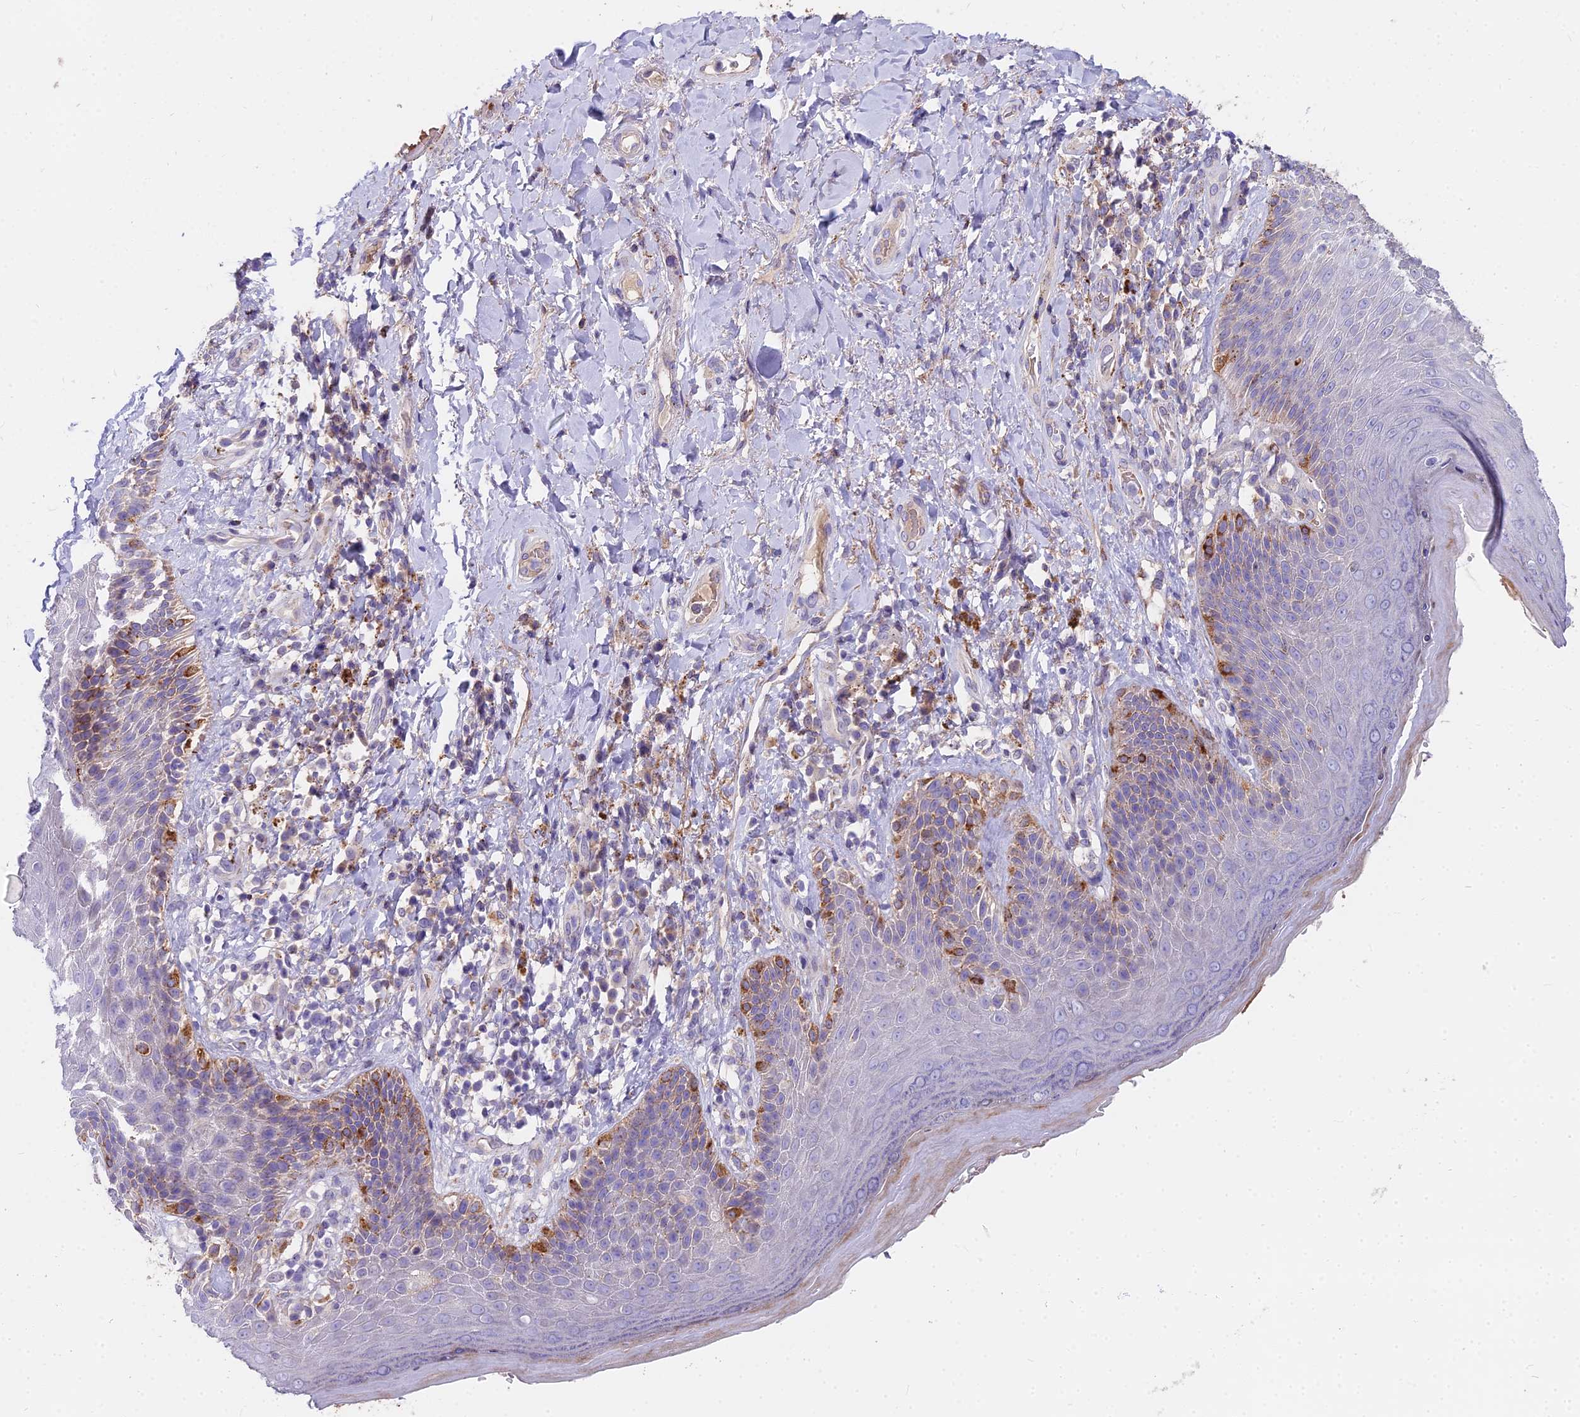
{"staining": {"intensity": "moderate", "quantity": "25%-75%", "location": "cytoplasmic/membranous"}, "tissue": "skin", "cell_type": "Epidermal cells", "image_type": "normal", "snomed": [{"axis": "morphology", "description": "Normal tissue, NOS"}, {"axis": "topography", "description": "Anal"}], "caption": "A brown stain labels moderate cytoplasmic/membranous positivity of a protein in epidermal cells of normal human skin. Using DAB (brown) and hematoxylin (blue) stains, captured at high magnification using brightfield microscopy.", "gene": "FRMPD1", "patient": {"sex": "female", "age": 89}}